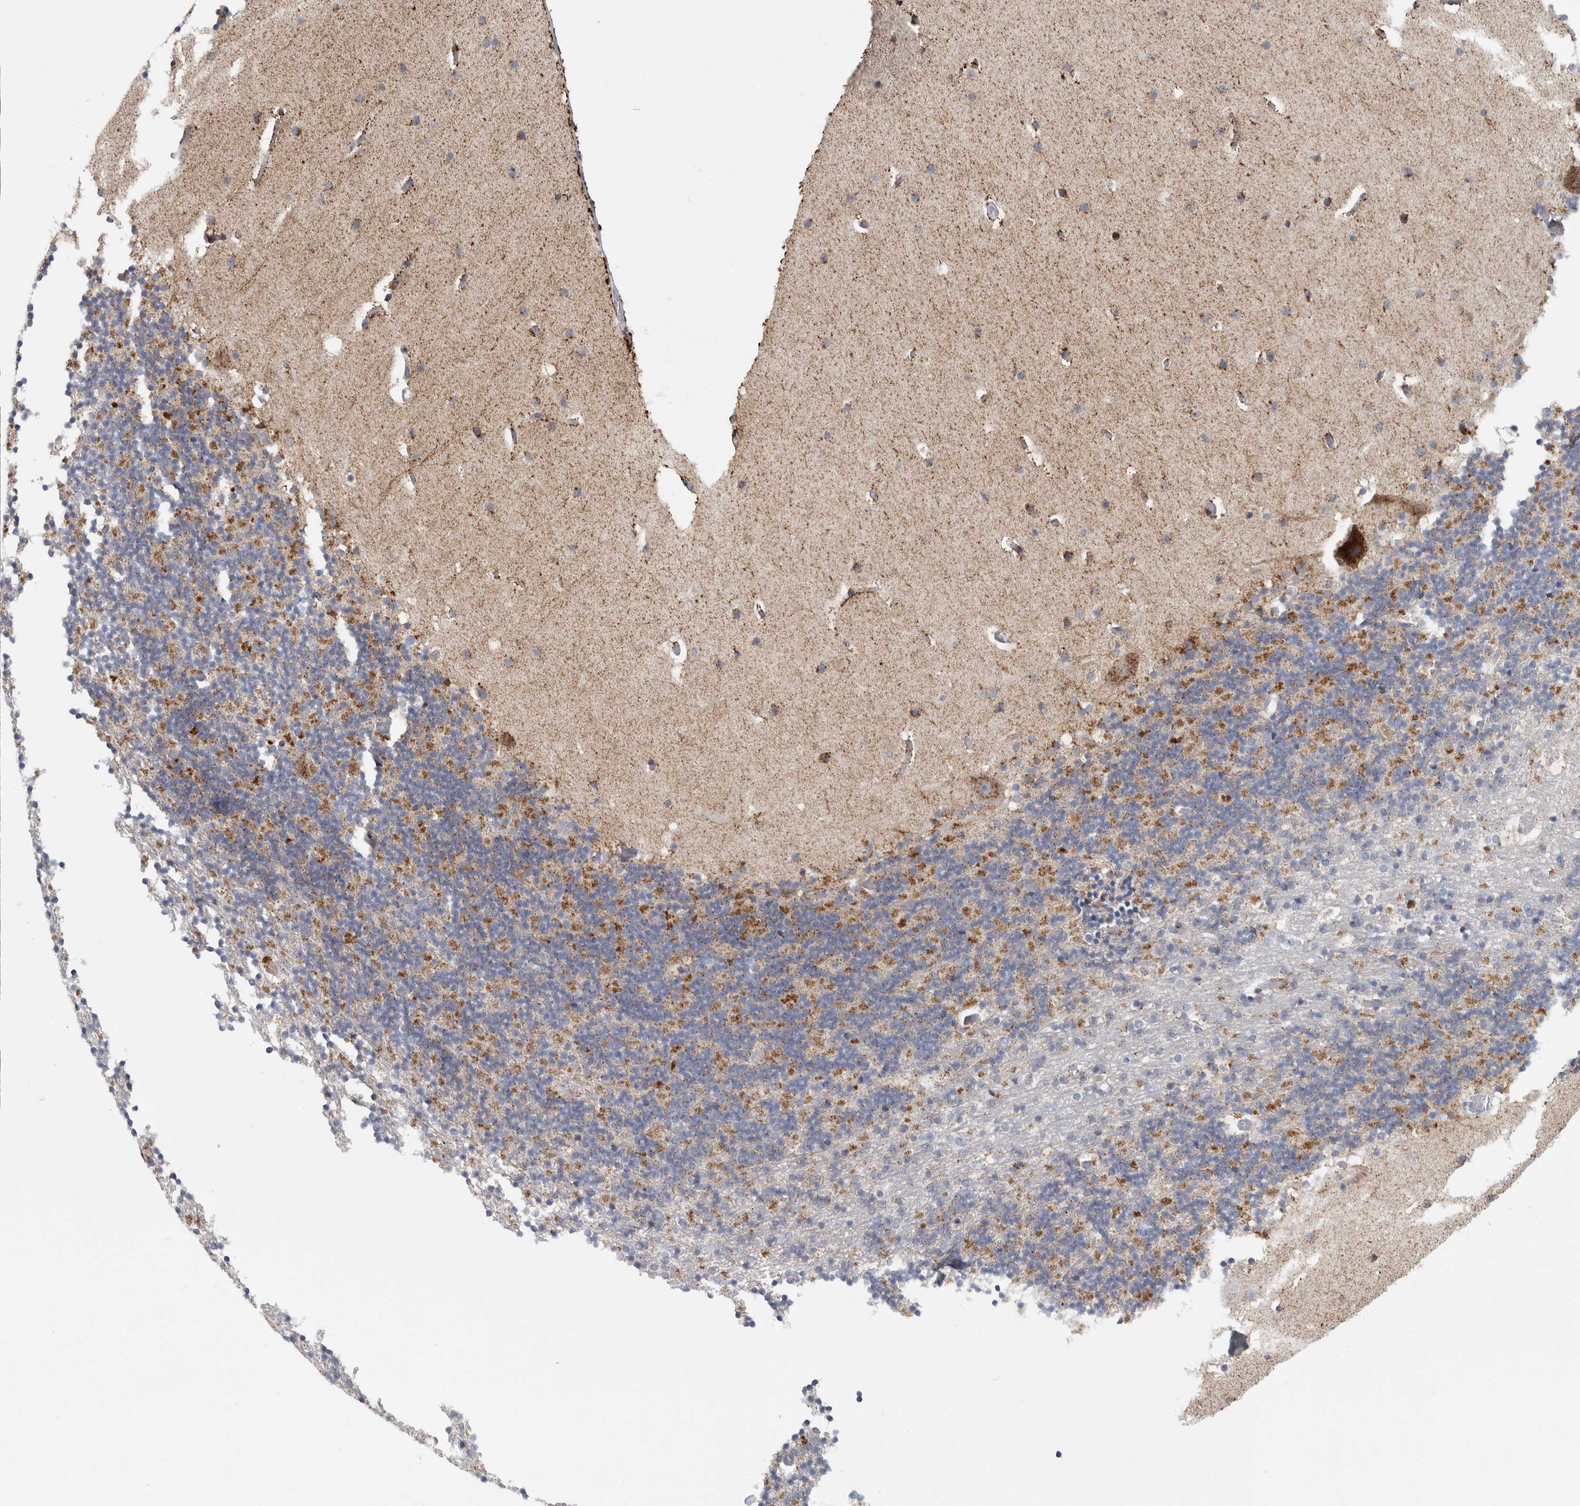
{"staining": {"intensity": "moderate", "quantity": "<25%", "location": "cytoplasmic/membranous"}, "tissue": "cerebellum", "cell_type": "Cells in granular layer", "image_type": "normal", "snomed": [{"axis": "morphology", "description": "Normal tissue, NOS"}, {"axis": "topography", "description": "Cerebellum"}], "caption": "High-power microscopy captured an IHC image of unremarkable cerebellum, revealing moderate cytoplasmic/membranous positivity in approximately <25% of cells in granular layer.", "gene": "CPE", "patient": {"sex": "male", "age": 57}}